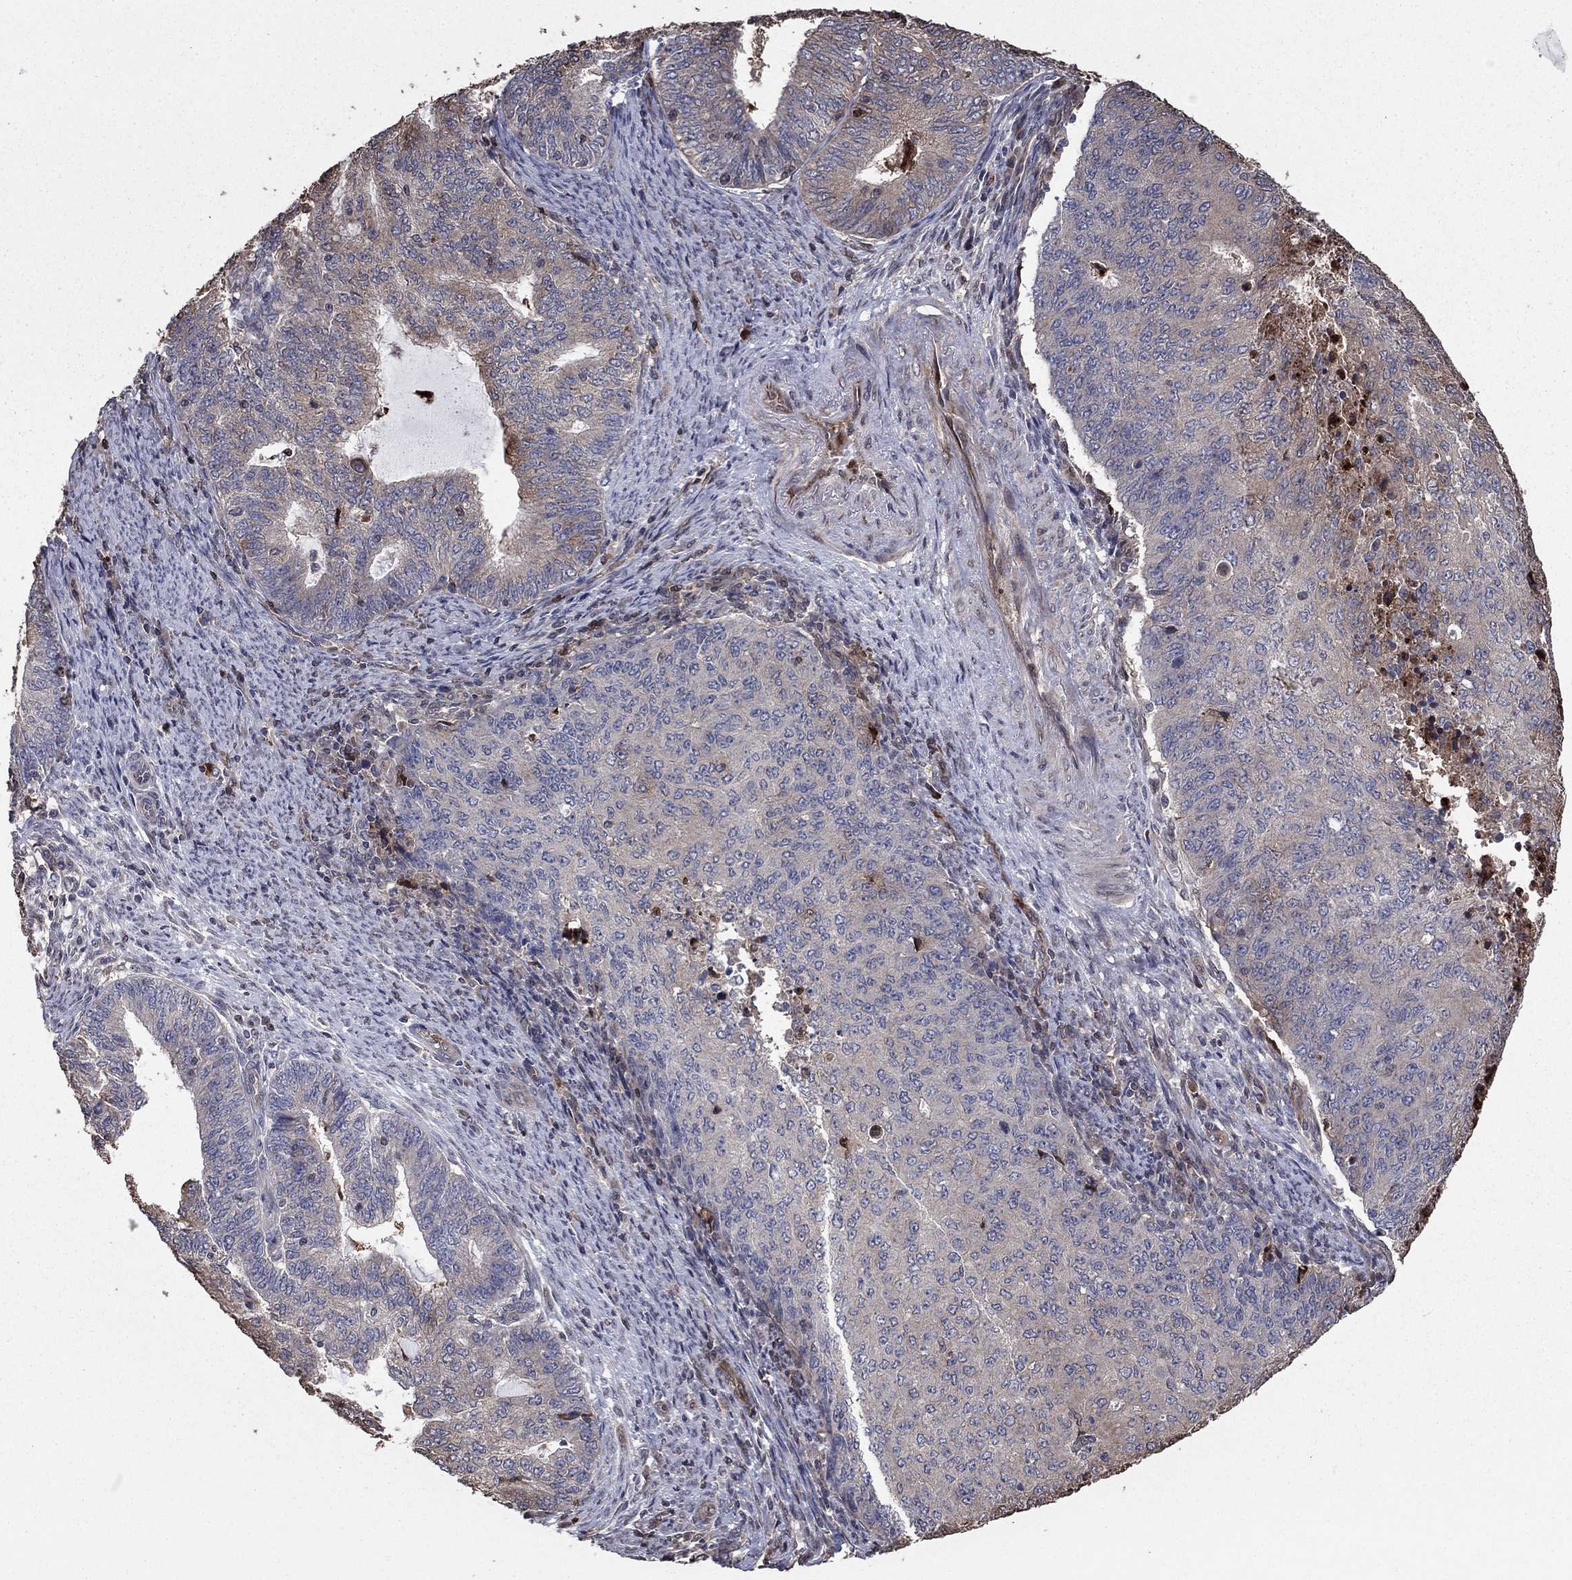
{"staining": {"intensity": "negative", "quantity": "none", "location": "none"}, "tissue": "endometrial cancer", "cell_type": "Tumor cells", "image_type": "cancer", "snomed": [{"axis": "morphology", "description": "Adenocarcinoma, NOS"}, {"axis": "topography", "description": "Endometrium"}], "caption": "This is an immunohistochemistry image of human endometrial cancer (adenocarcinoma). There is no staining in tumor cells.", "gene": "GYG1", "patient": {"sex": "female", "age": 82}}